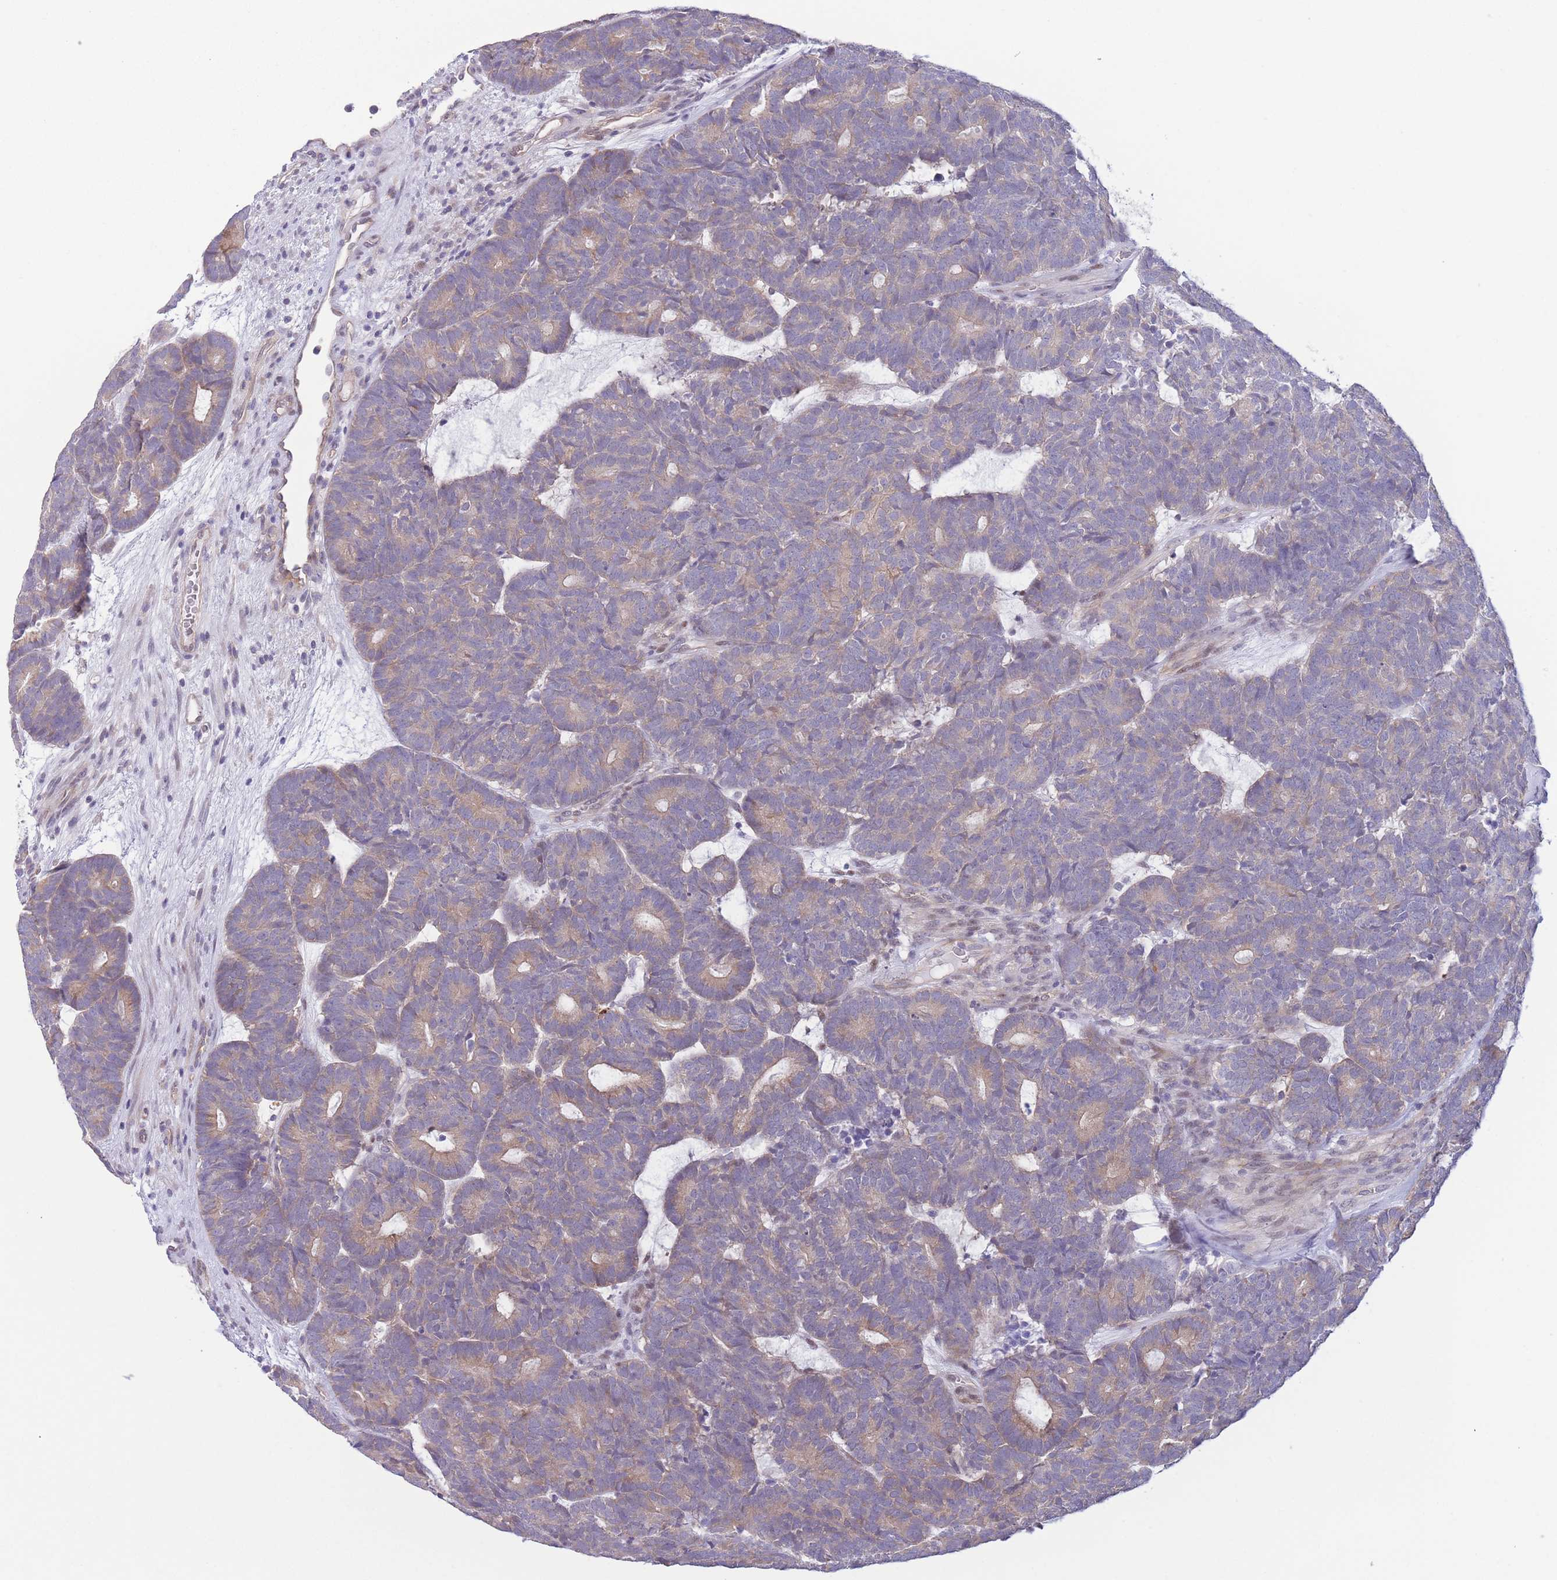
{"staining": {"intensity": "weak", "quantity": "25%-75%", "location": "cytoplasmic/membranous"}, "tissue": "head and neck cancer", "cell_type": "Tumor cells", "image_type": "cancer", "snomed": [{"axis": "morphology", "description": "Adenocarcinoma, NOS"}, {"axis": "topography", "description": "Head-Neck"}], "caption": "This is an image of IHC staining of adenocarcinoma (head and neck), which shows weak staining in the cytoplasmic/membranous of tumor cells.", "gene": "C9orf152", "patient": {"sex": "female", "age": 81}}